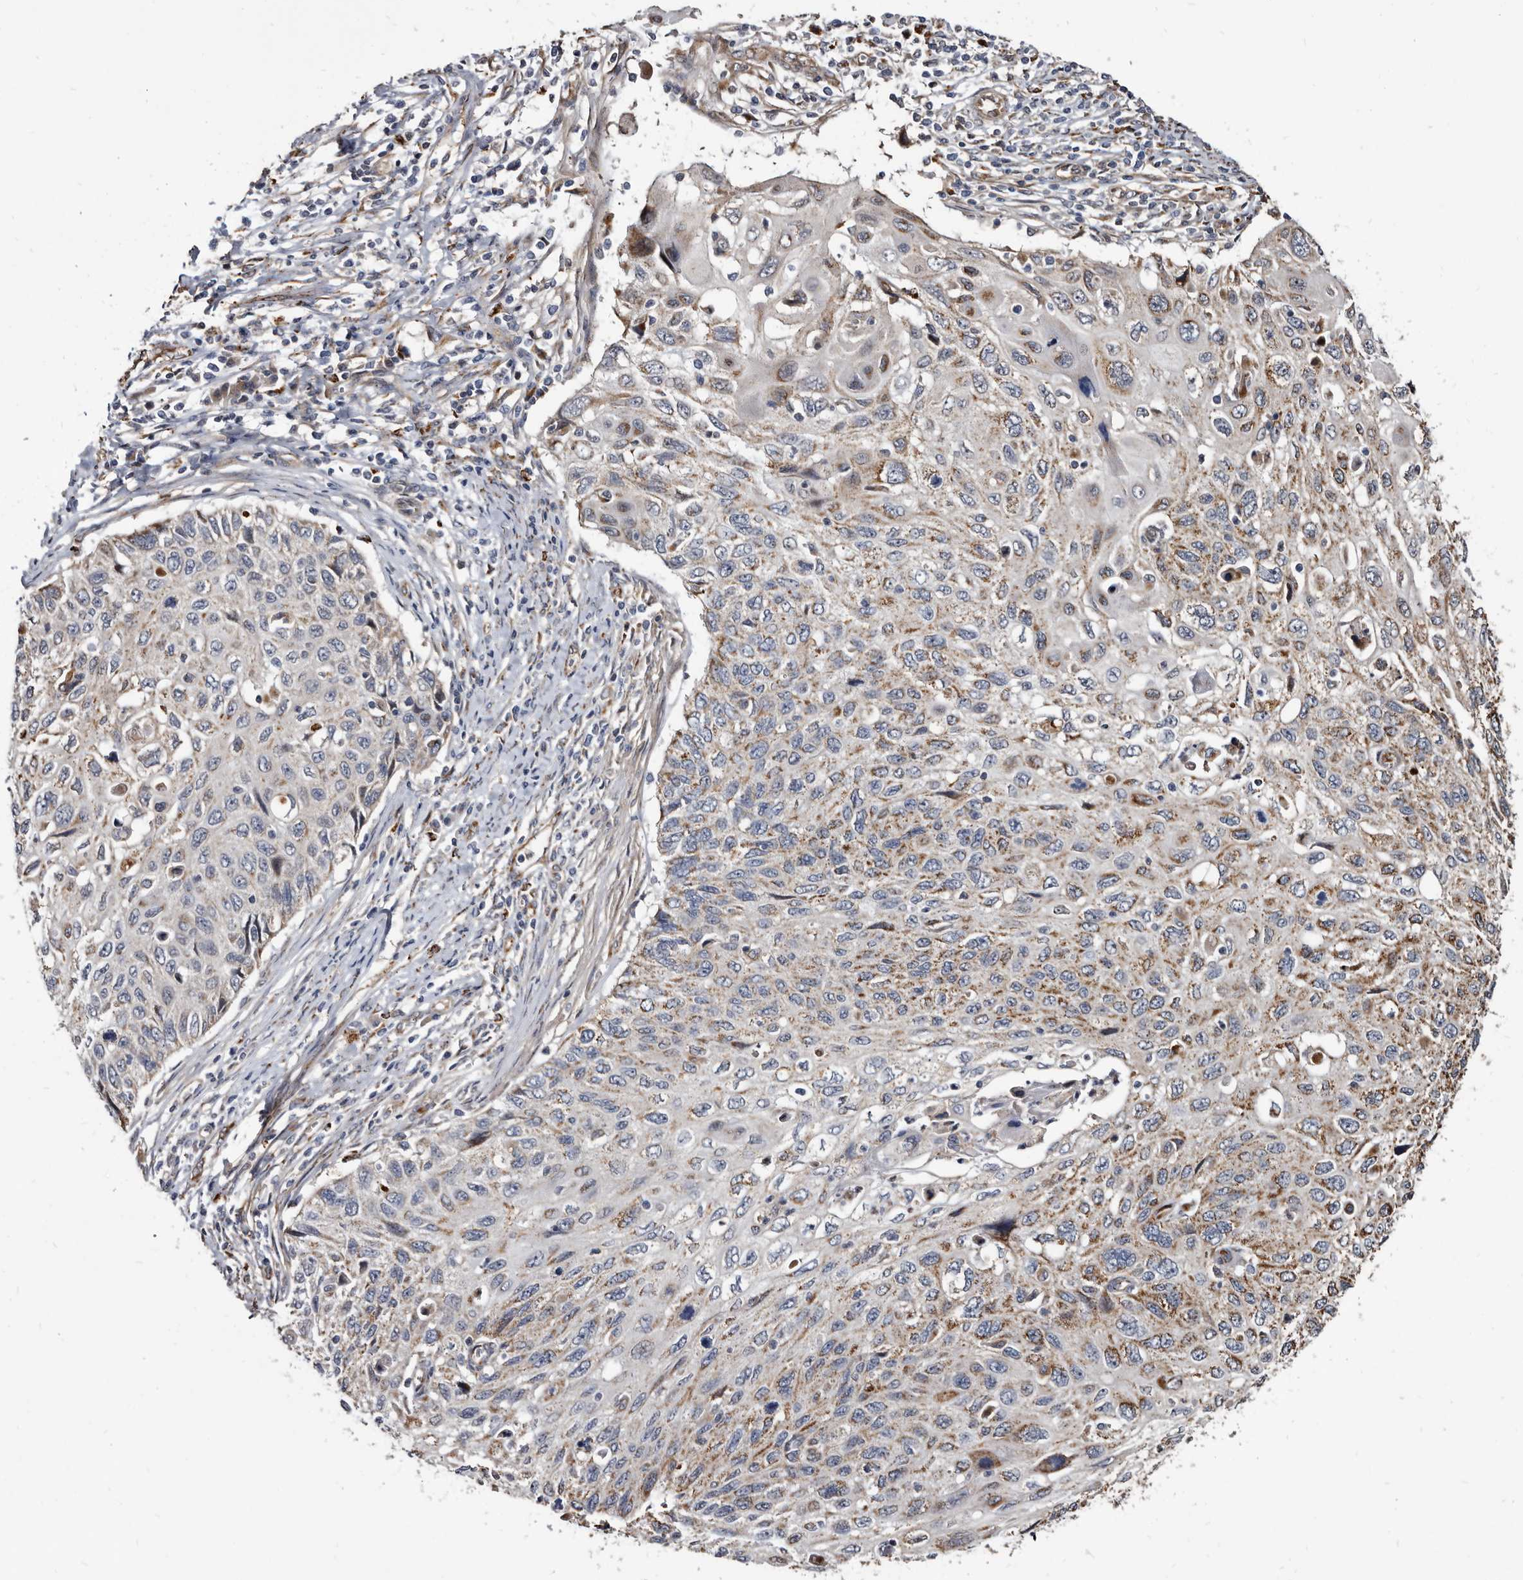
{"staining": {"intensity": "moderate", "quantity": ">75%", "location": "cytoplasmic/membranous"}, "tissue": "cervical cancer", "cell_type": "Tumor cells", "image_type": "cancer", "snomed": [{"axis": "morphology", "description": "Squamous cell carcinoma, NOS"}, {"axis": "topography", "description": "Cervix"}], "caption": "Cervical squamous cell carcinoma was stained to show a protein in brown. There is medium levels of moderate cytoplasmic/membranous expression in about >75% of tumor cells.", "gene": "CTSA", "patient": {"sex": "female", "age": 70}}